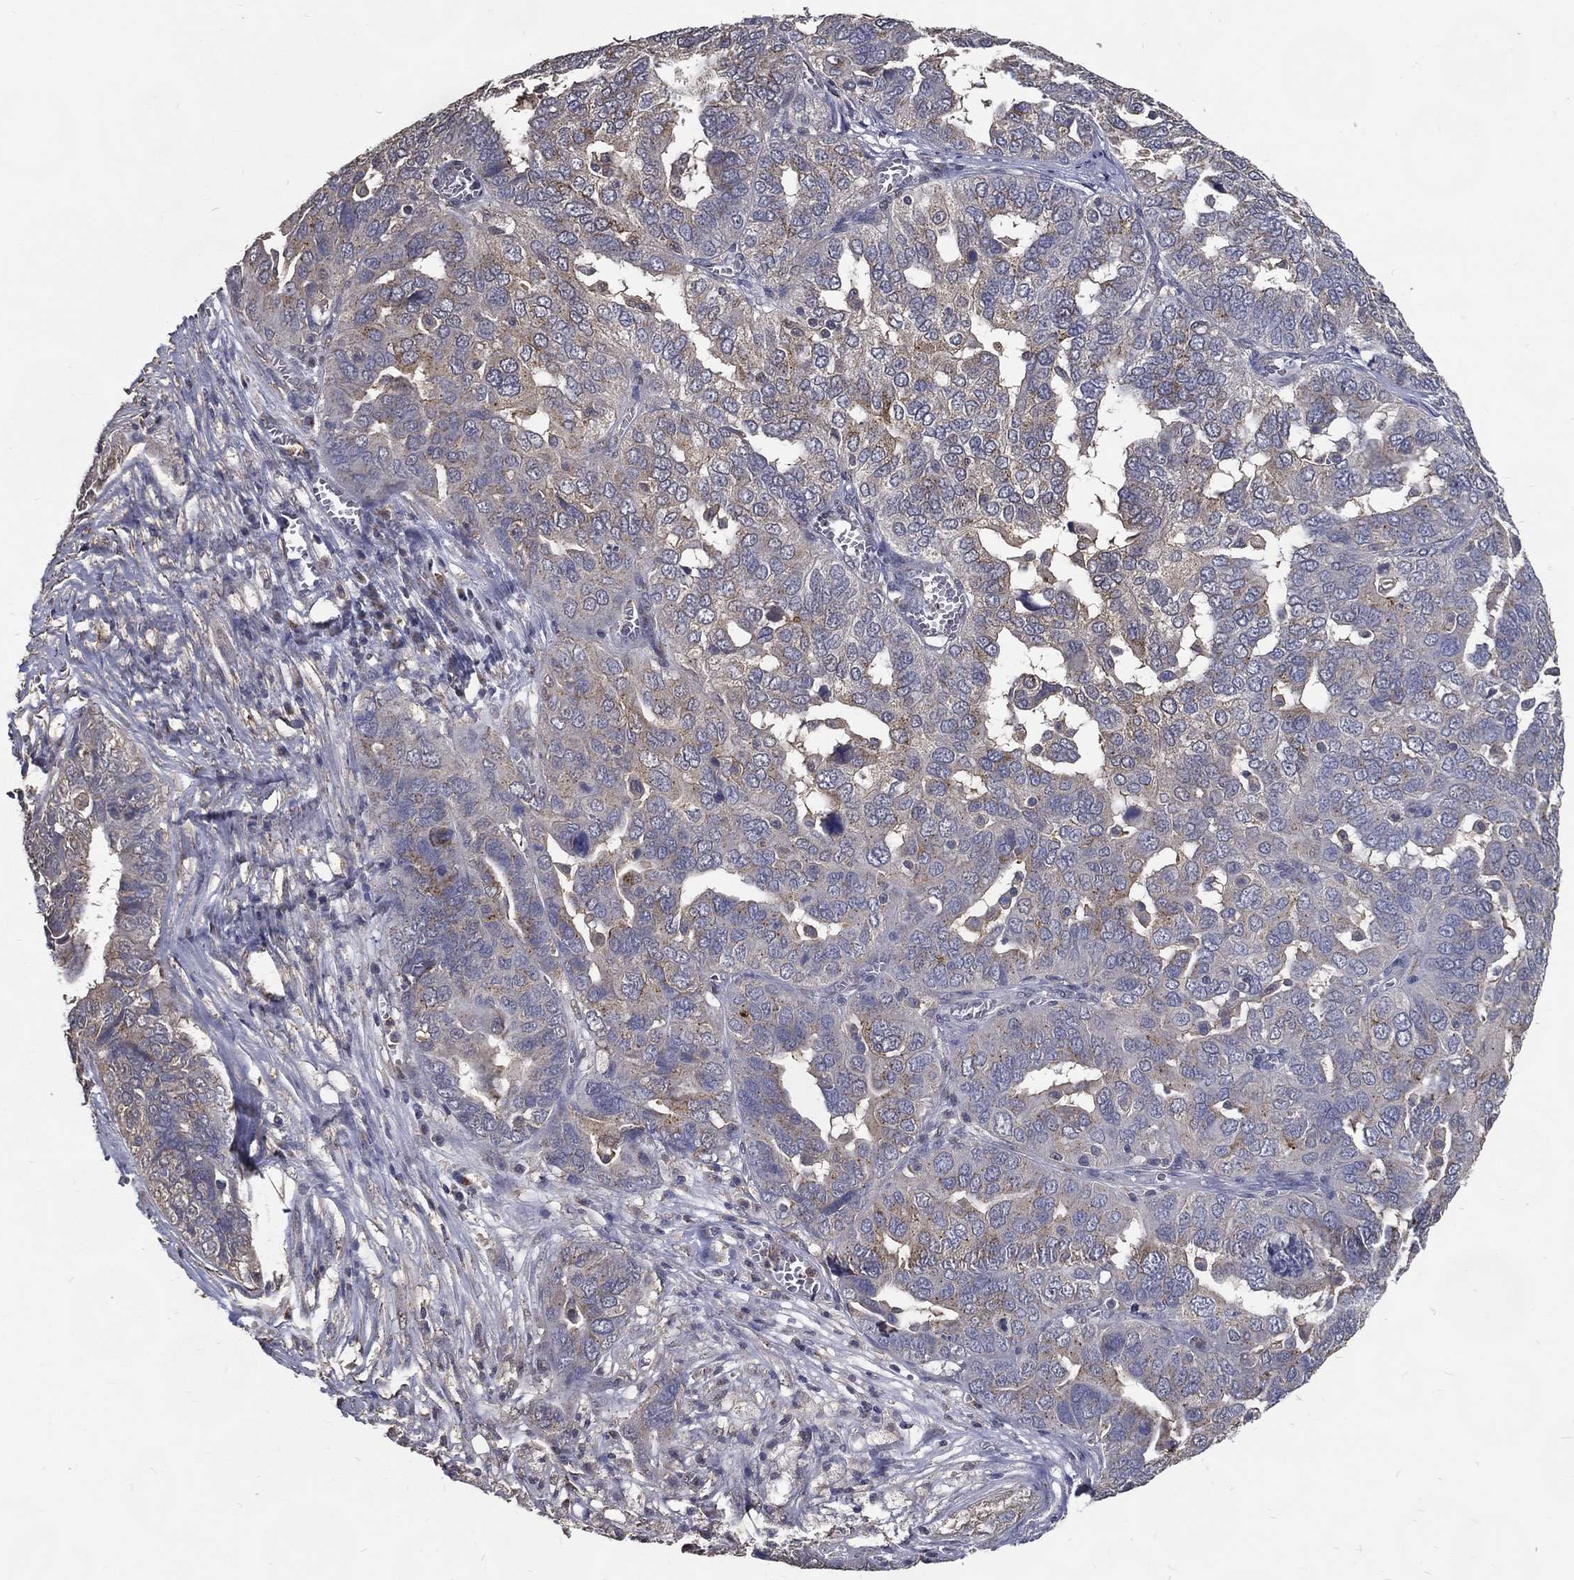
{"staining": {"intensity": "weak", "quantity": "25%-75%", "location": "cytoplasmic/membranous"}, "tissue": "ovarian cancer", "cell_type": "Tumor cells", "image_type": "cancer", "snomed": [{"axis": "morphology", "description": "Carcinoma, endometroid"}, {"axis": "topography", "description": "Soft tissue"}, {"axis": "topography", "description": "Ovary"}], "caption": "About 25%-75% of tumor cells in human ovarian endometroid carcinoma demonstrate weak cytoplasmic/membranous protein staining as visualized by brown immunohistochemical staining.", "gene": "GPR183", "patient": {"sex": "female", "age": 52}}